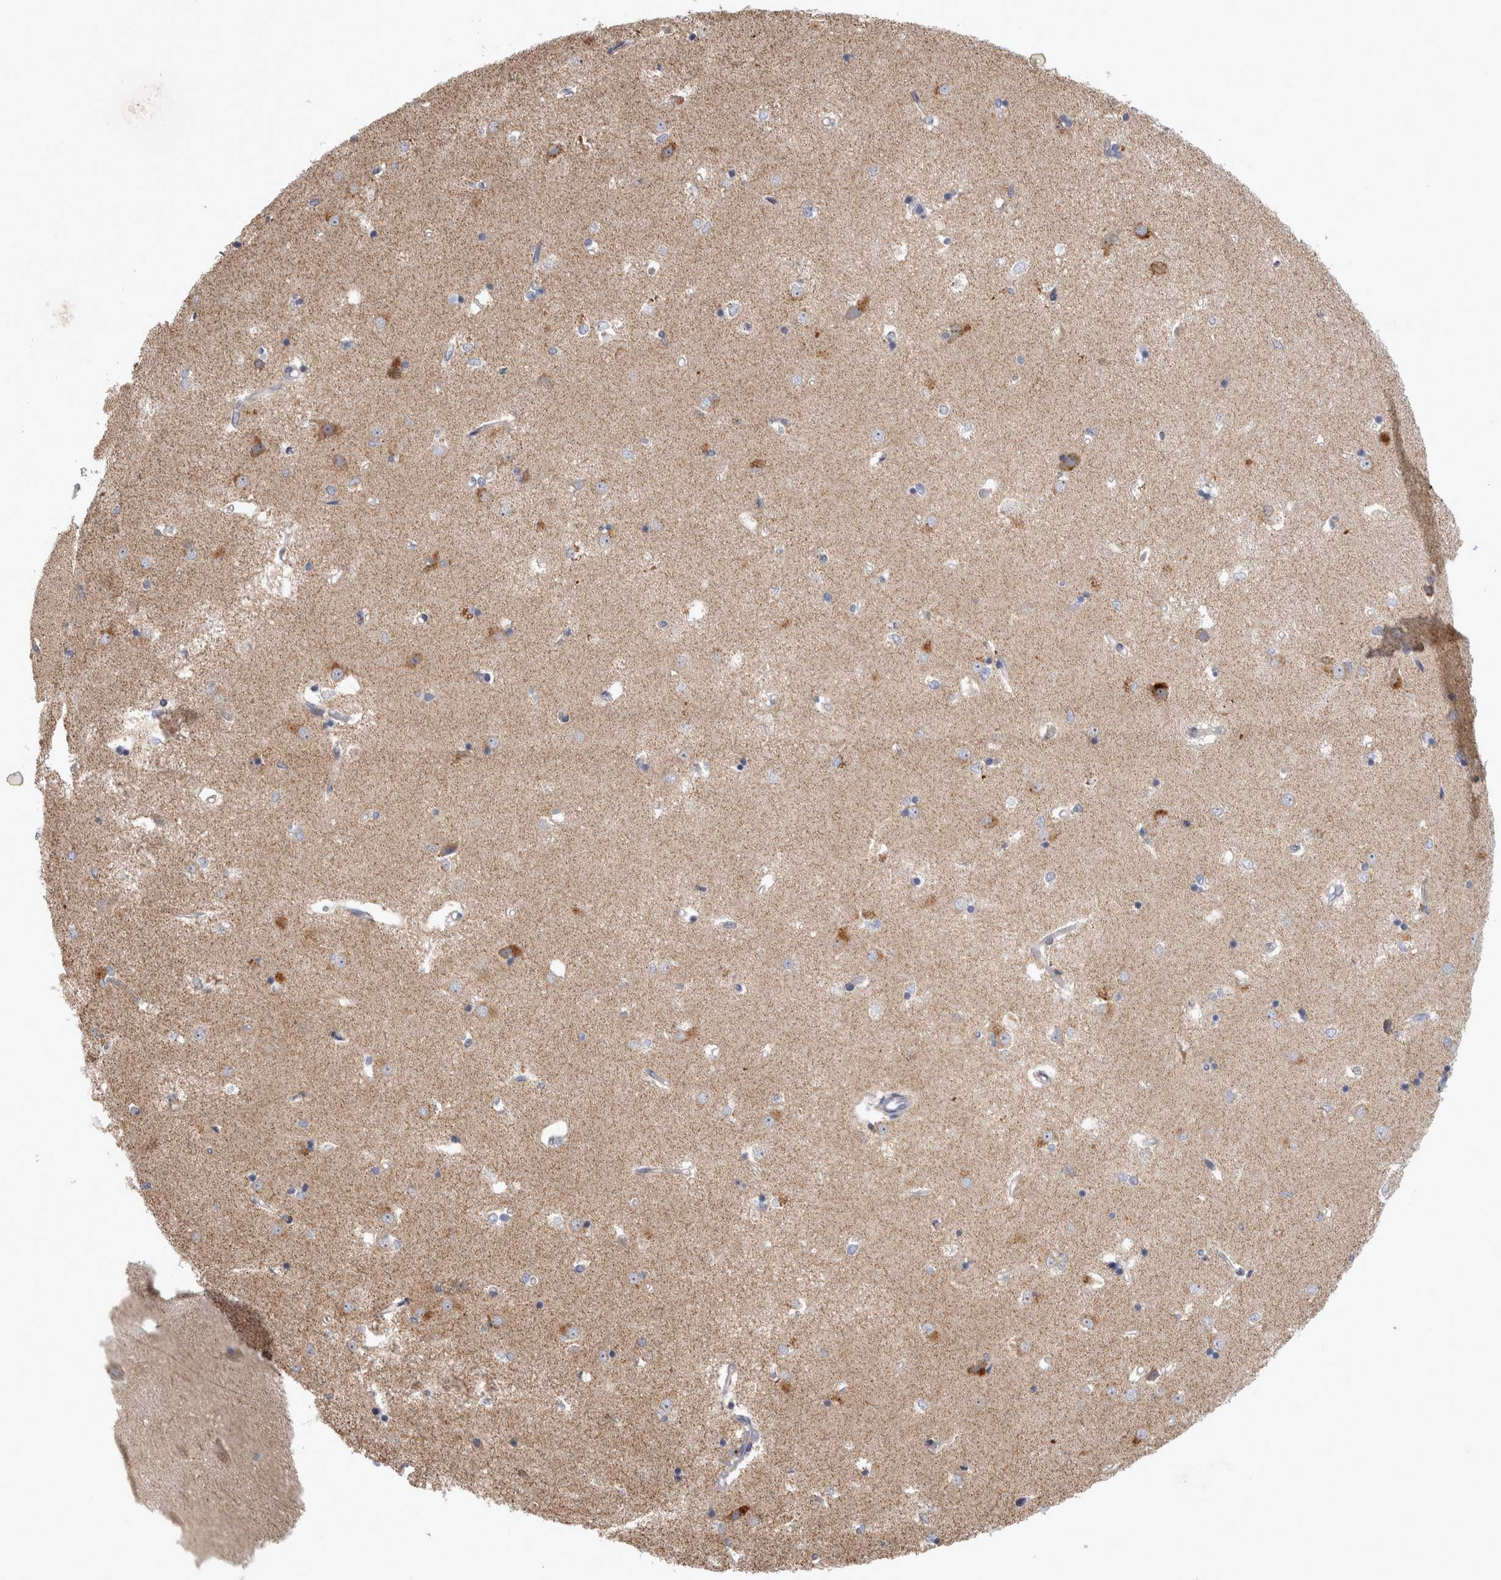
{"staining": {"intensity": "moderate", "quantity": "<25%", "location": "cytoplasmic/membranous"}, "tissue": "caudate", "cell_type": "Glial cells", "image_type": "normal", "snomed": [{"axis": "morphology", "description": "Normal tissue, NOS"}, {"axis": "topography", "description": "Lateral ventricle wall"}], "caption": "Caudate stained for a protein displays moderate cytoplasmic/membranous positivity in glial cells.", "gene": "SCO1", "patient": {"sex": "male", "age": 45}}